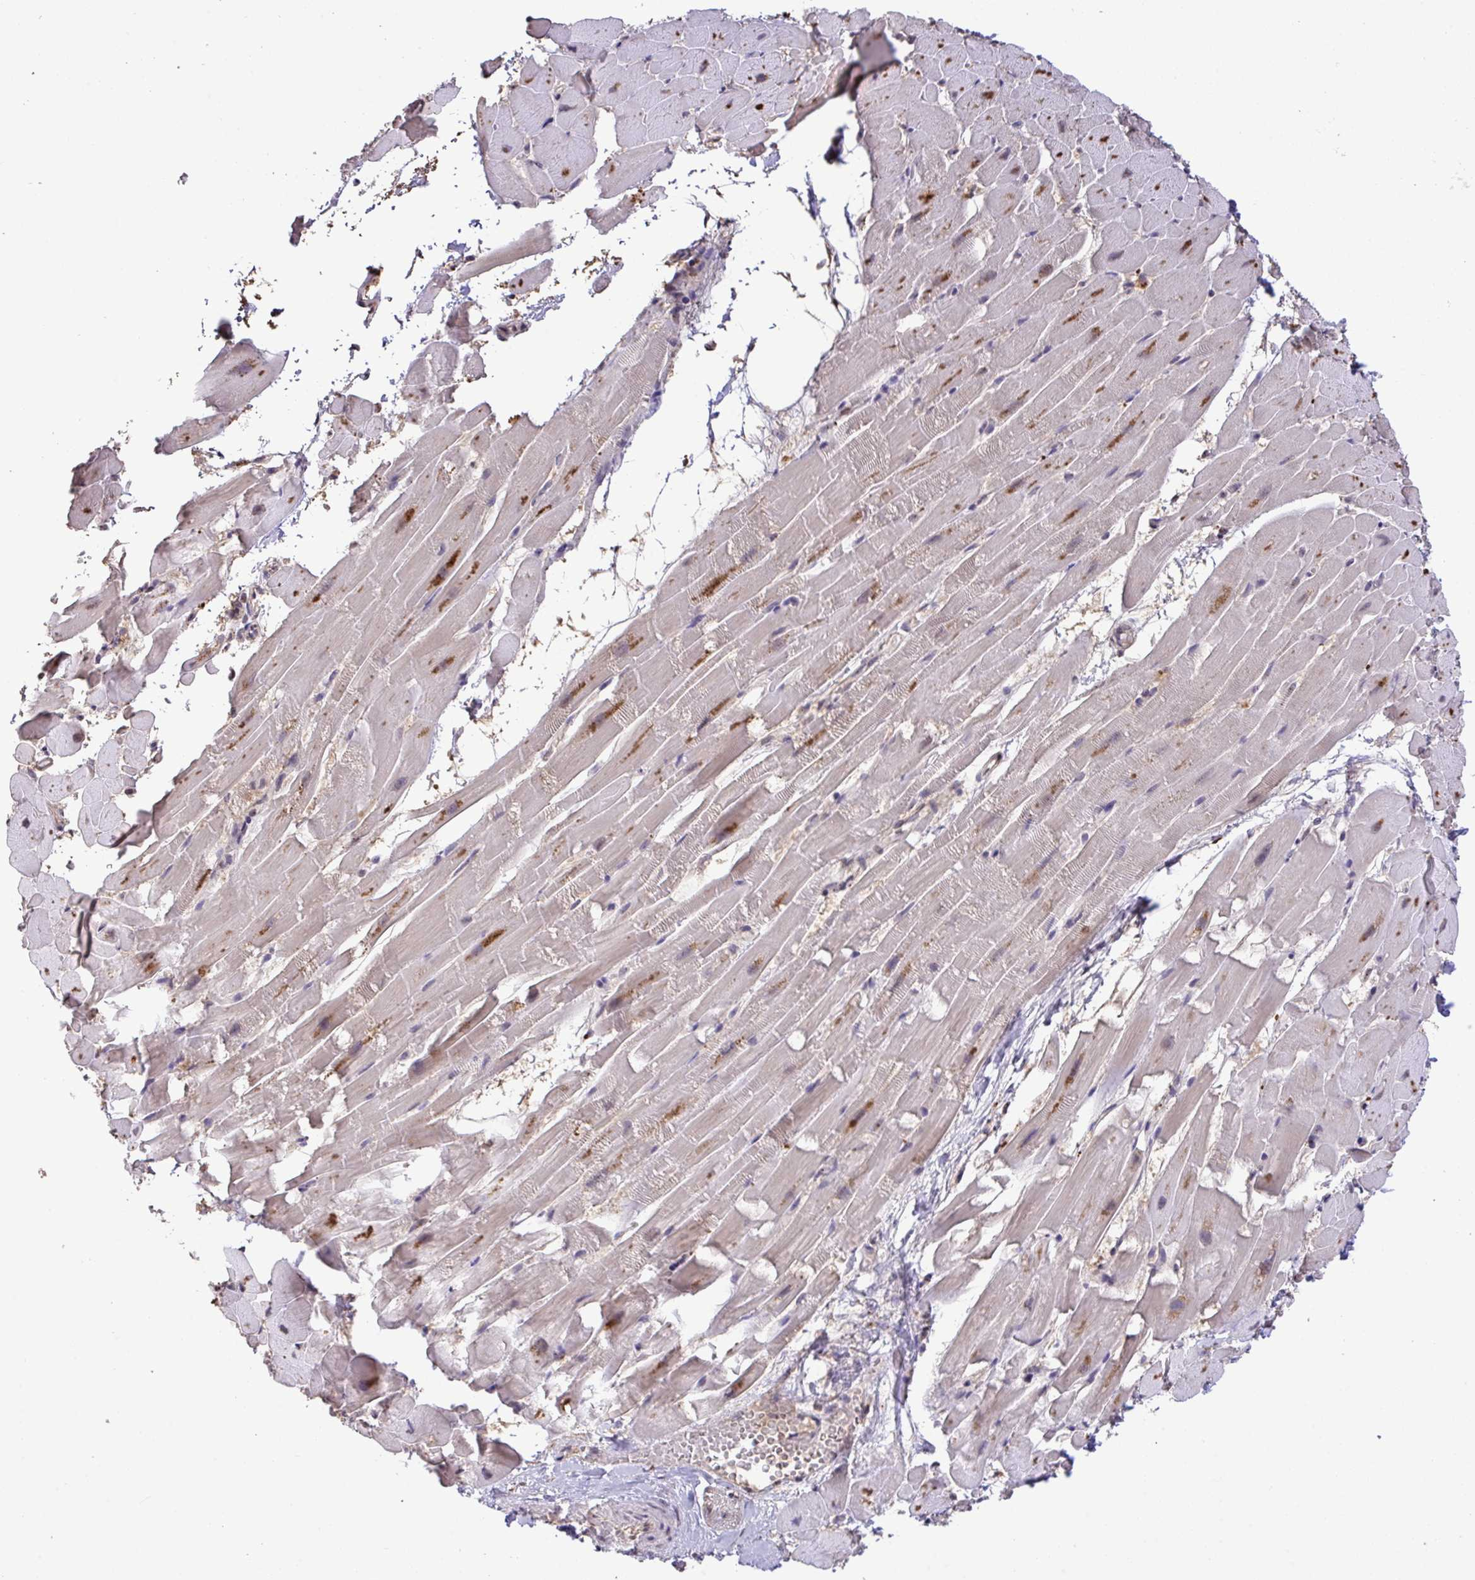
{"staining": {"intensity": "strong", "quantity": "<25%", "location": "cytoplasmic/membranous,nuclear"}, "tissue": "heart muscle", "cell_type": "Cardiomyocytes", "image_type": "normal", "snomed": [{"axis": "morphology", "description": "Normal tissue, NOS"}, {"axis": "topography", "description": "Heart"}], "caption": "Protein analysis of benign heart muscle shows strong cytoplasmic/membranous,nuclear positivity in approximately <25% of cardiomyocytes.", "gene": "C12orf57", "patient": {"sex": "male", "age": 37}}